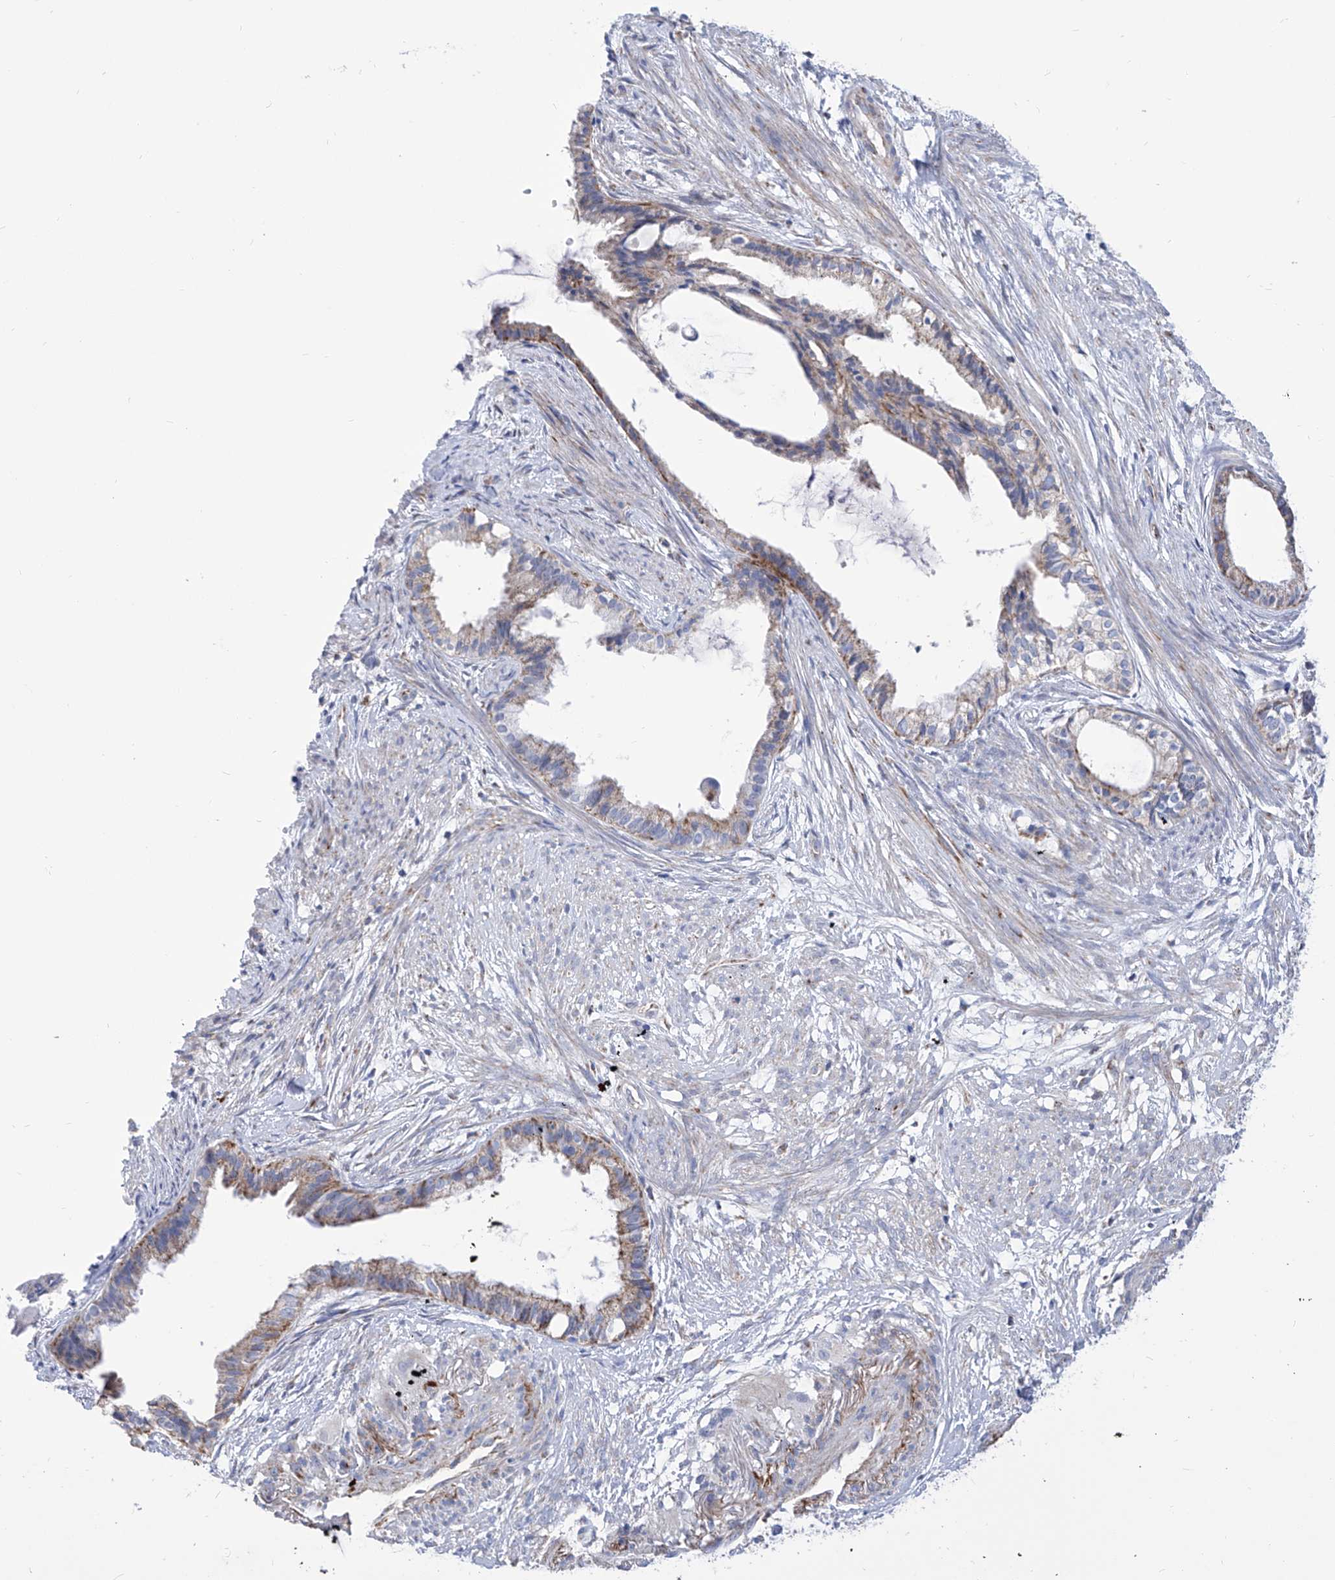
{"staining": {"intensity": "moderate", "quantity": "25%-75%", "location": "cytoplasmic/membranous"}, "tissue": "cervical cancer", "cell_type": "Tumor cells", "image_type": "cancer", "snomed": [{"axis": "morphology", "description": "Normal tissue, NOS"}, {"axis": "morphology", "description": "Adenocarcinoma, NOS"}, {"axis": "topography", "description": "Cervix"}, {"axis": "topography", "description": "Endometrium"}], "caption": "DAB (3,3'-diaminobenzidine) immunohistochemical staining of human adenocarcinoma (cervical) displays moderate cytoplasmic/membranous protein expression in about 25%-75% of tumor cells.", "gene": "SRBD1", "patient": {"sex": "female", "age": 86}}